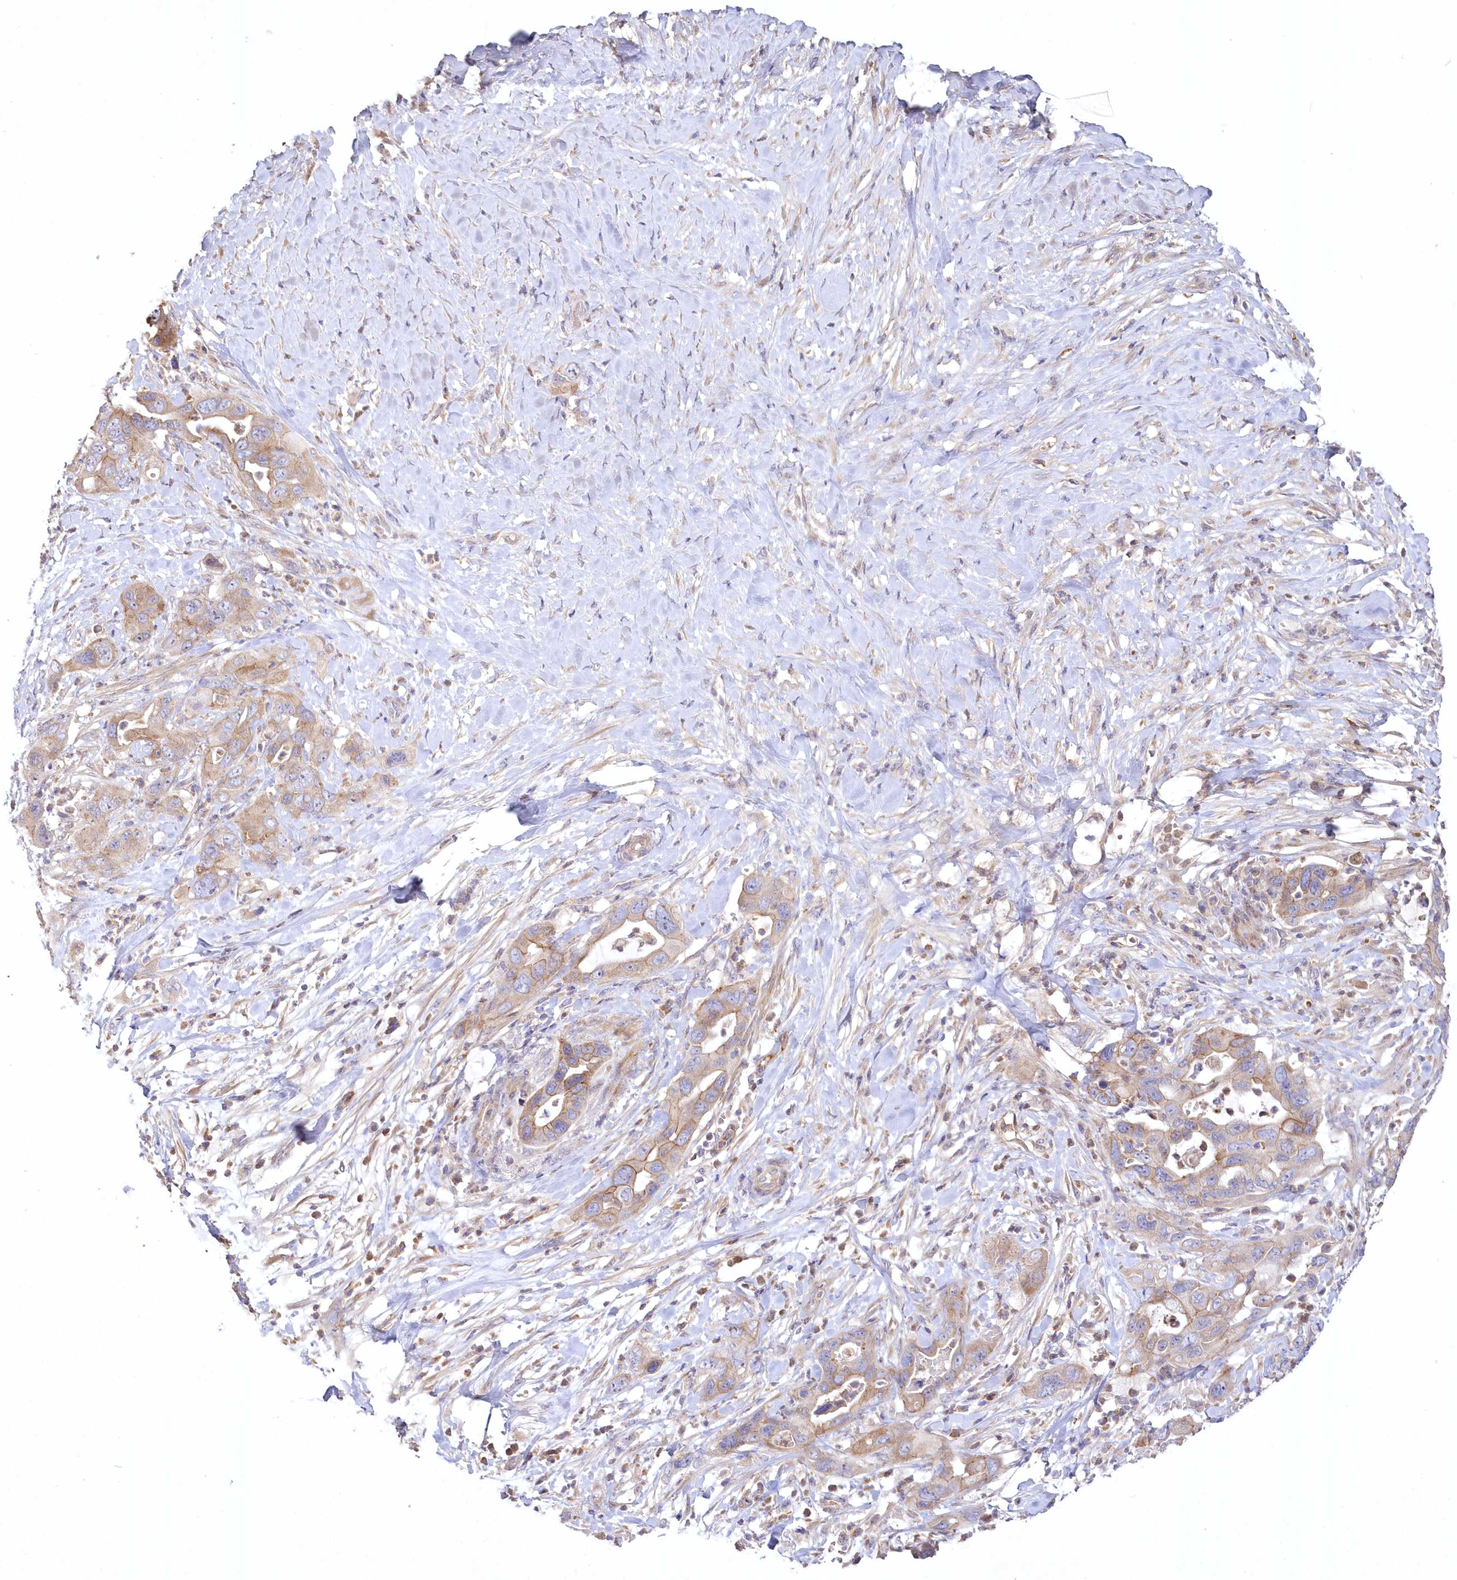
{"staining": {"intensity": "moderate", "quantity": ">75%", "location": "cytoplasmic/membranous"}, "tissue": "pancreatic cancer", "cell_type": "Tumor cells", "image_type": "cancer", "snomed": [{"axis": "morphology", "description": "Adenocarcinoma, NOS"}, {"axis": "topography", "description": "Pancreas"}], "caption": "High-magnification brightfield microscopy of pancreatic cancer (adenocarcinoma) stained with DAB (3,3'-diaminobenzidine) (brown) and counterstained with hematoxylin (blue). tumor cells exhibit moderate cytoplasmic/membranous expression is seen in about>75% of cells.", "gene": "WBP1L", "patient": {"sex": "female", "age": 71}}